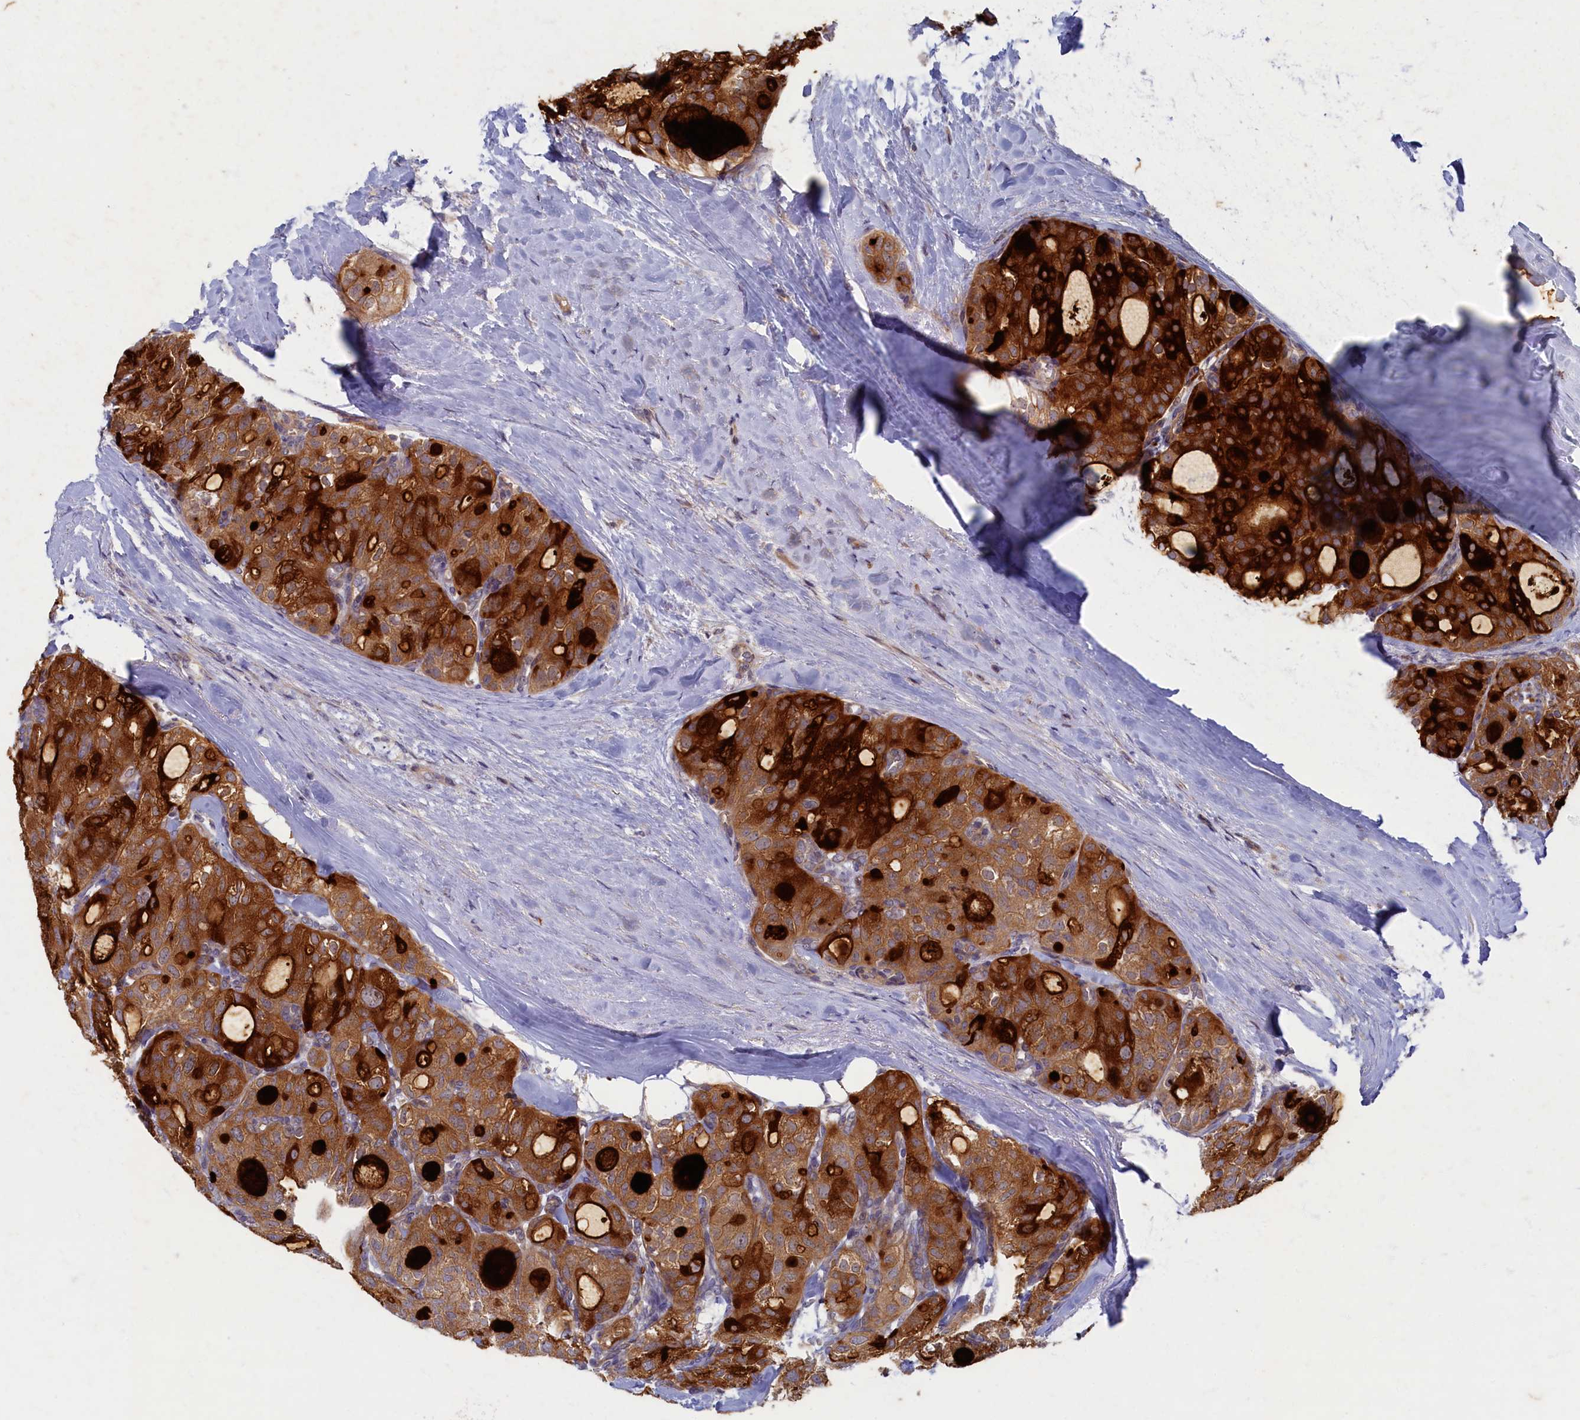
{"staining": {"intensity": "moderate", "quantity": ">75%", "location": "cytoplasmic/membranous"}, "tissue": "thyroid cancer", "cell_type": "Tumor cells", "image_type": "cancer", "snomed": [{"axis": "morphology", "description": "Follicular adenoma carcinoma, NOS"}, {"axis": "topography", "description": "Thyroid gland"}], "caption": "This photomicrograph exhibits immunohistochemistry staining of thyroid cancer (follicular adenoma carcinoma), with medium moderate cytoplasmic/membranous positivity in about >75% of tumor cells.", "gene": "WDR59", "patient": {"sex": "male", "age": 75}}